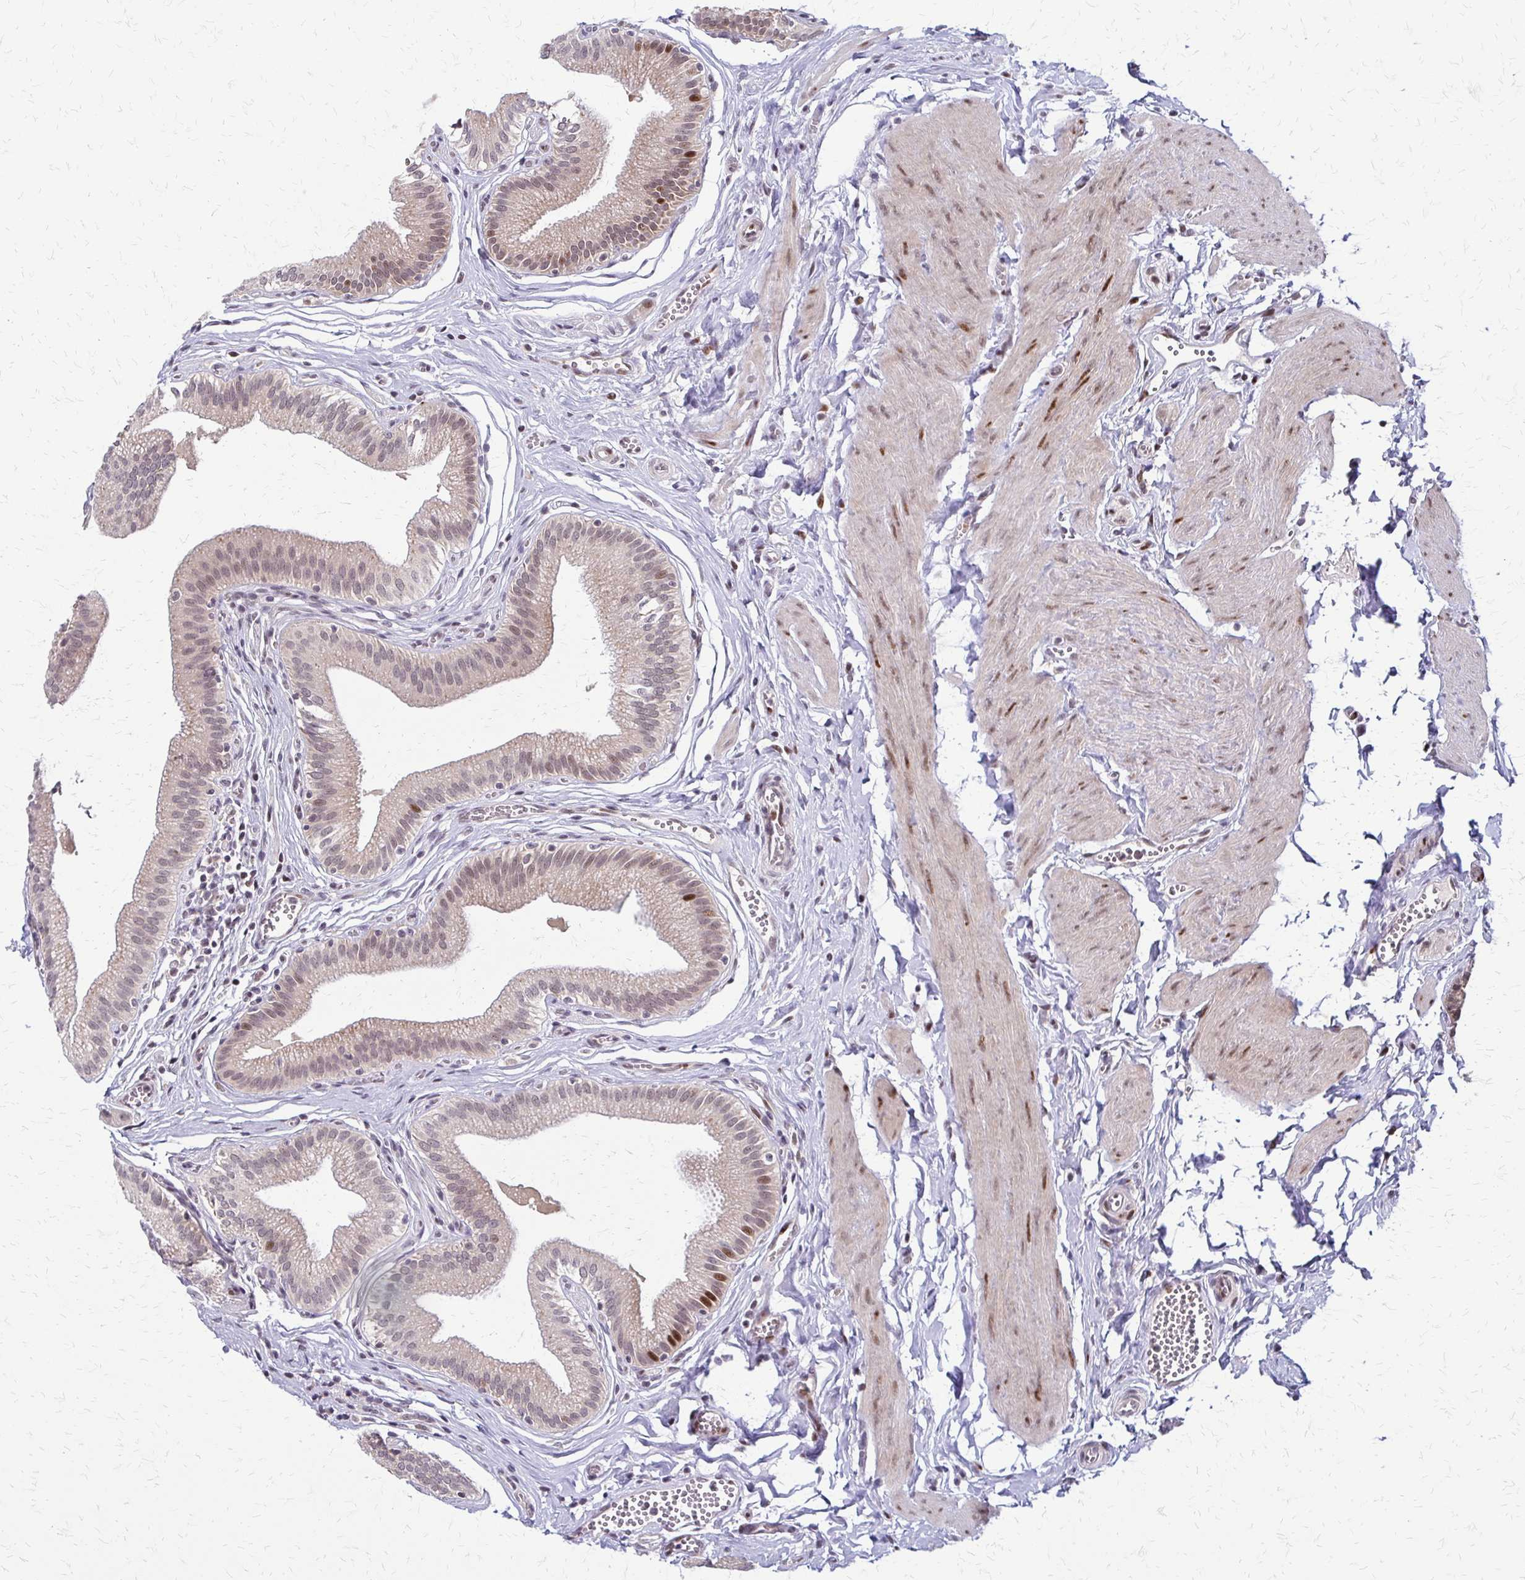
{"staining": {"intensity": "moderate", "quantity": "<25%", "location": "nuclear"}, "tissue": "gallbladder", "cell_type": "Glandular cells", "image_type": "normal", "snomed": [{"axis": "morphology", "description": "Normal tissue, NOS"}, {"axis": "topography", "description": "Gallbladder"}, {"axis": "topography", "description": "Peripheral nerve tissue"}], "caption": "This is a micrograph of immunohistochemistry staining of normal gallbladder, which shows moderate positivity in the nuclear of glandular cells.", "gene": "TRIR", "patient": {"sex": "male", "age": 17}}